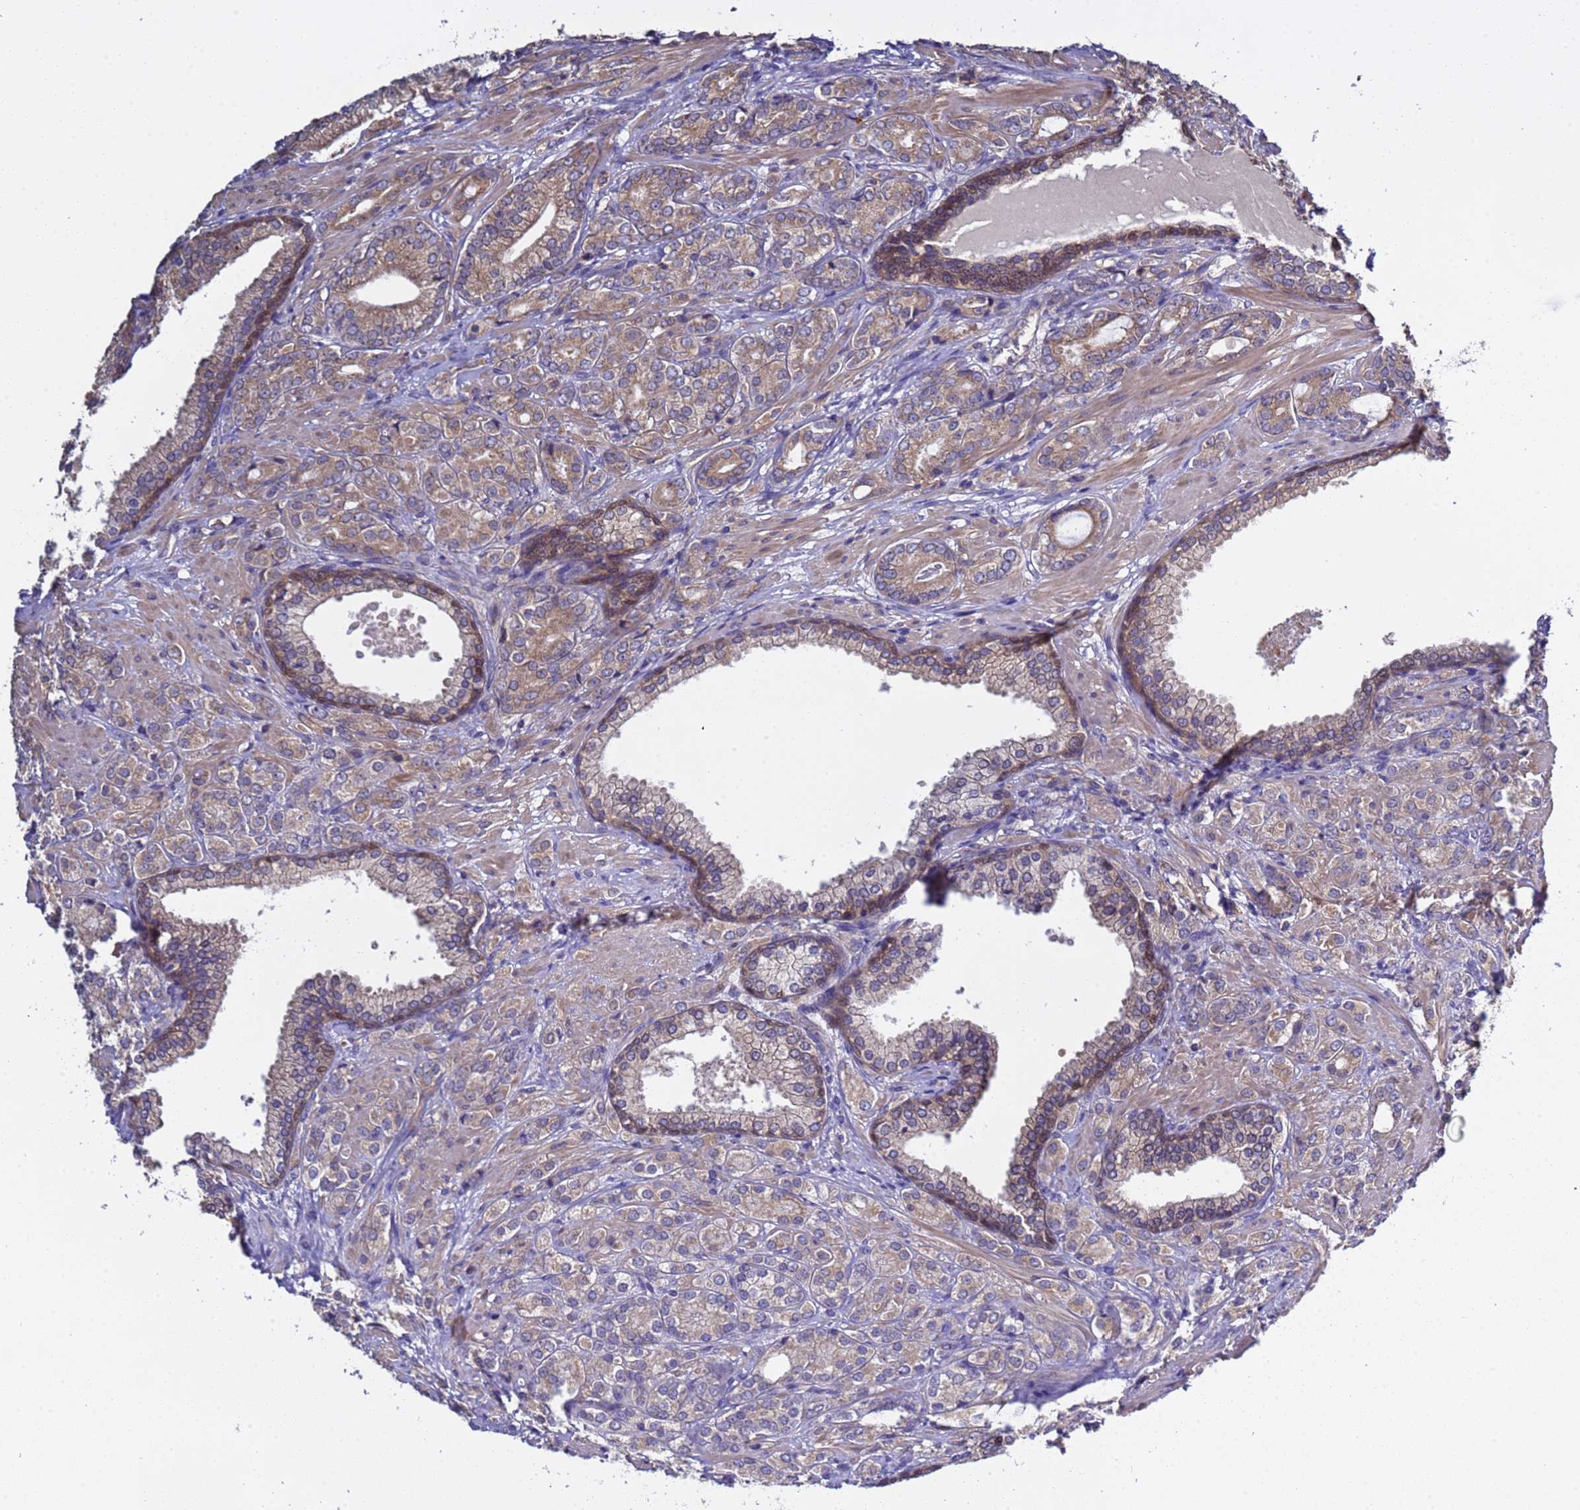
{"staining": {"intensity": "moderate", "quantity": ">75%", "location": "cytoplasmic/membranous"}, "tissue": "prostate cancer", "cell_type": "Tumor cells", "image_type": "cancer", "snomed": [{"axis": "morphology", "description": "Adenocarcinoma, High grade"}, {"axis": "topography", "description": "Prostate"}], "caption": "Brown immunohistochemical staining in human adenocarcinoma (high-grade) (prostate) demonstrates moderate cytoplasmic/membranous staining in about >75% of tumor cells. (Brightfield microscopy of DAB IHC at high magnification).", "gene": "ELMOD2", "patient": {"sex": "male", "age": 60}}